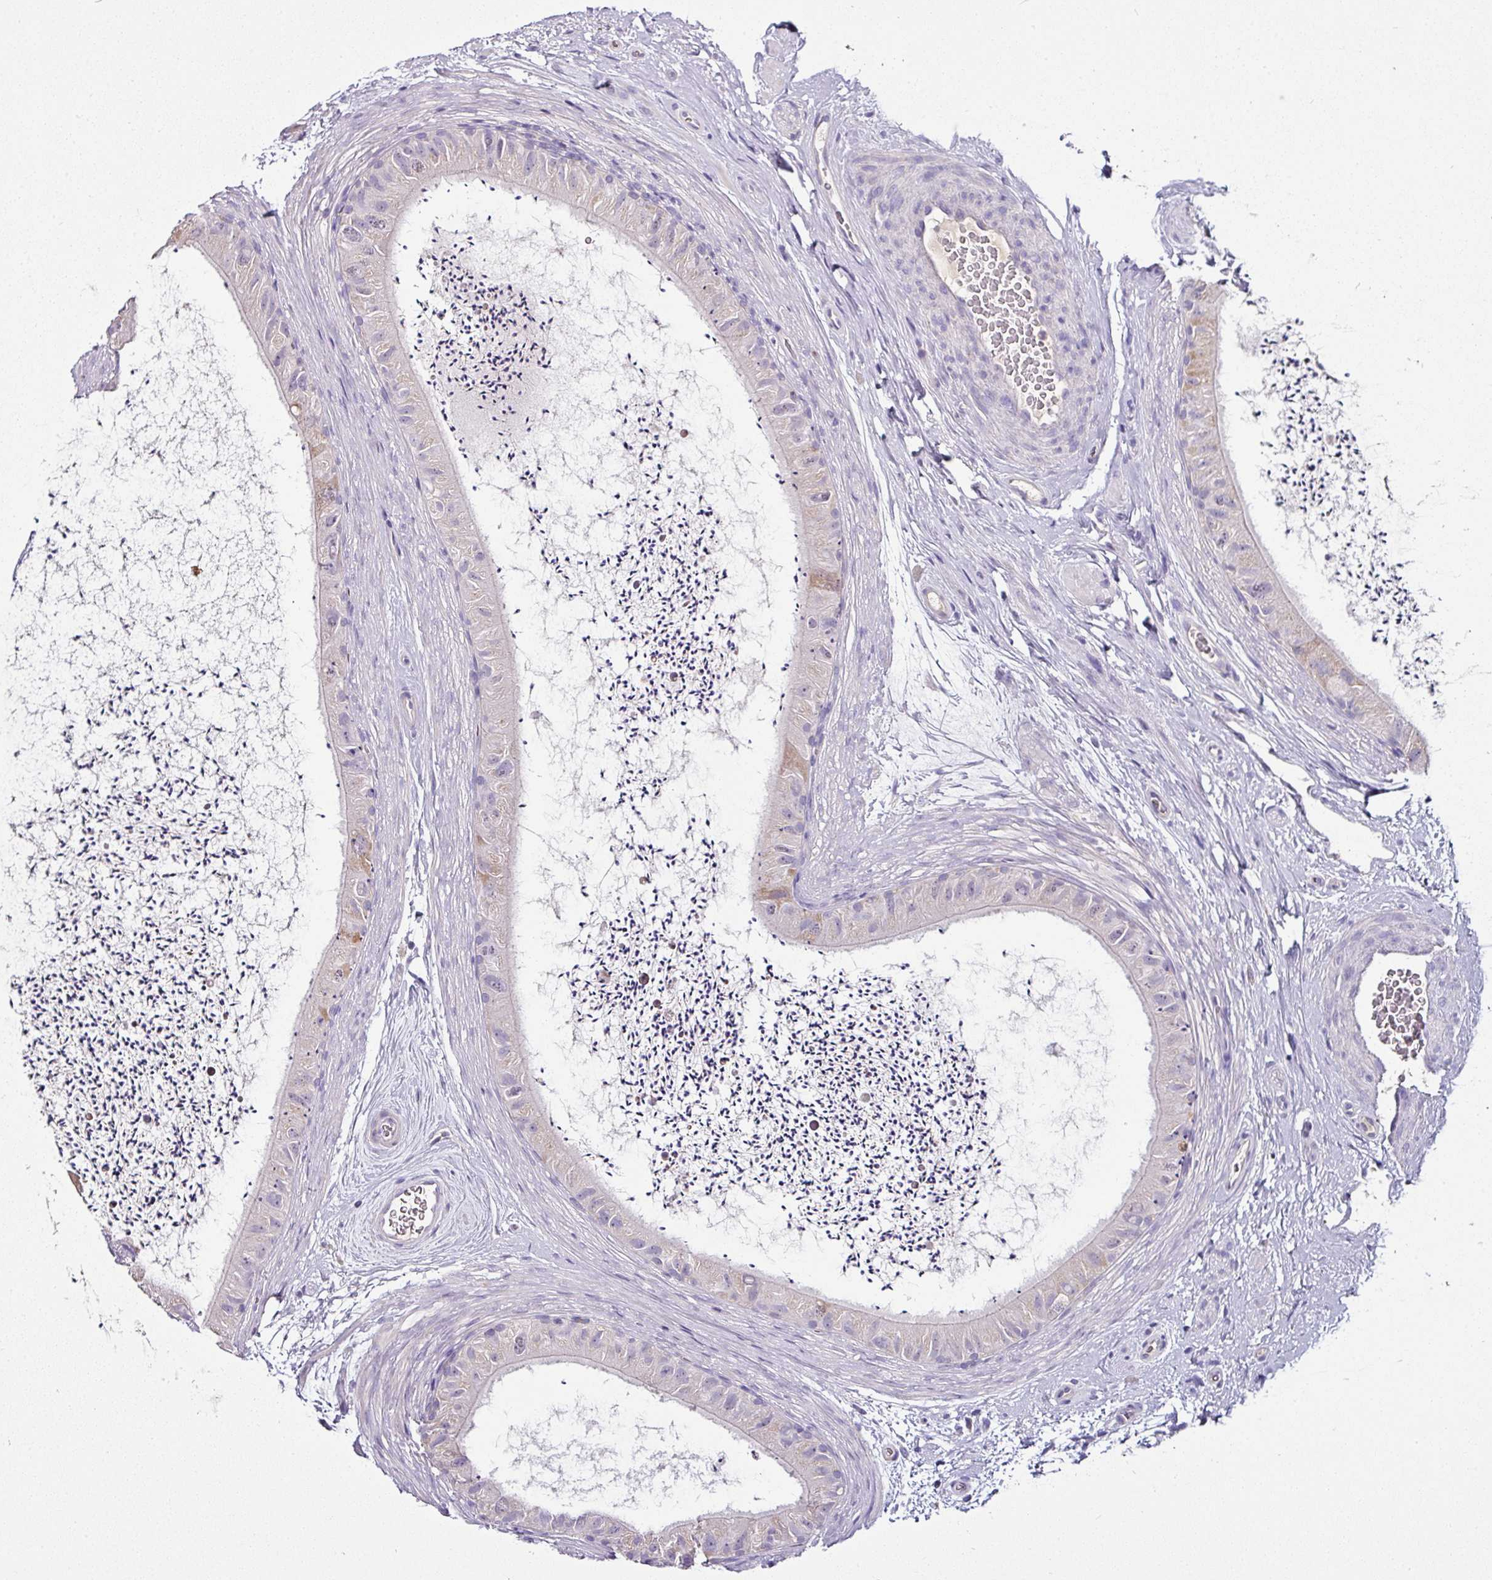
{"staining": {"intensity": "weak", "quantity": "<25%", "location": "nuclear"}, "tissue": "epididymis", "cell_type": "Glandular cells", "image_type": "normal", "snomed": [{"axis": "morphology", "description": "Normal tissue, NOS"}, {"axis": "topography", "description": "Epididymis"}], "caption": "This is an immunohistochemistry histopathology image of unremarkable epididymis. There is no staining in glandular cells.", "gene": "NAPSA", "patient": {"sex": "male", "age": 50}}